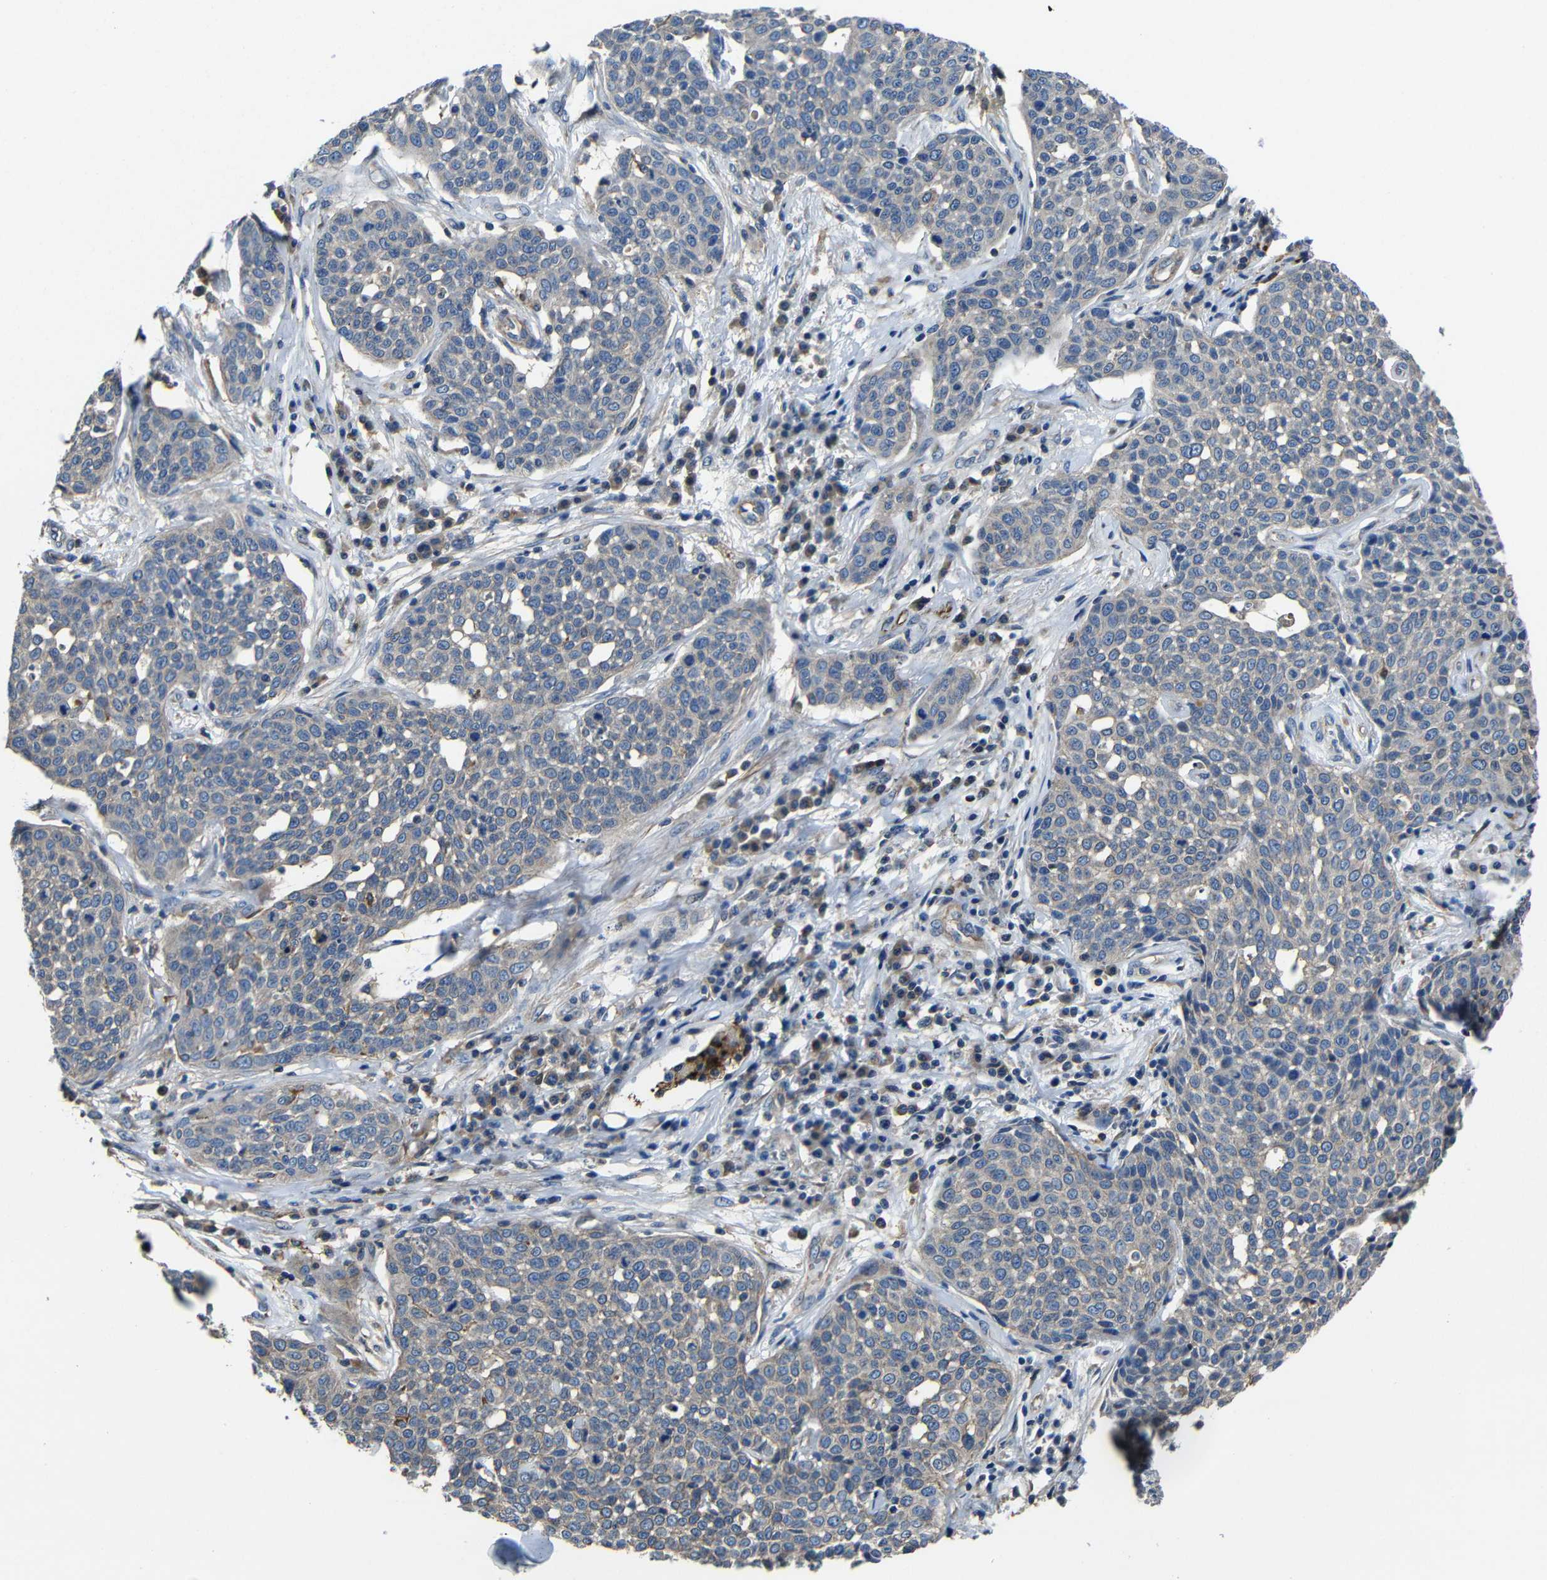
{"staining": {"intensity": "weak", "quantity": "<25%", "location": "cytoplasmic/membranous"}, "tissue": "cervical cancer", "cell_type": "Tumor cells", "image_type": "cancer", "snomed": [{"axis": "morphology", "description": "Squamous cell carcinoma, NOS"}, {"axis": "topography", "description": "Cervix"}], "caption": "IHC of human squamous cell carcinoma (cervical) exhibits no staining in tumor cells.", "gene": "GDI1", "patient": {"sex": "female", "age": 34}}